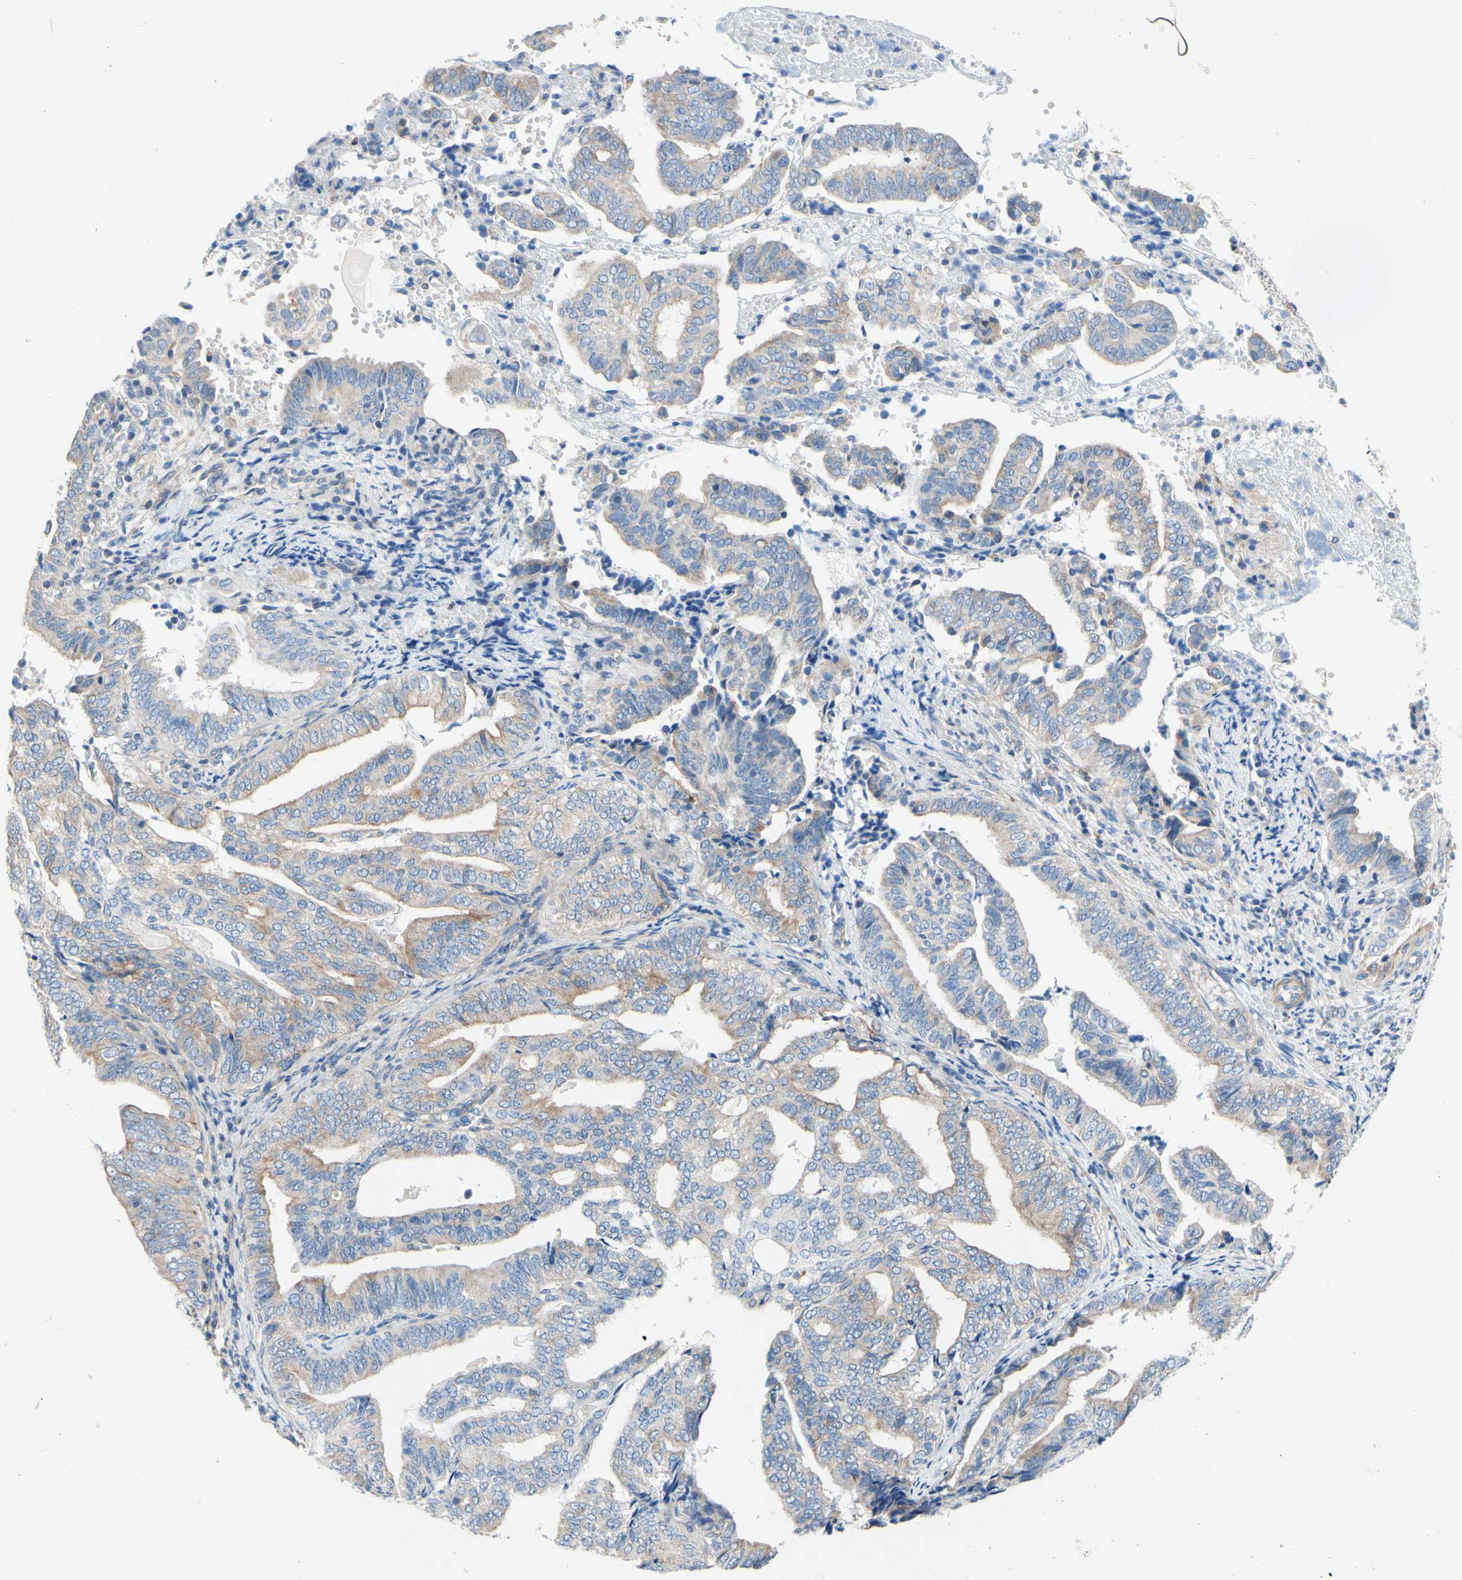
{"staining": {"intensity": "weak", "quantity": "<25%", "location": "cytoplasmic/membranous"}, "tissue": "endometrial cancer", "cell_type": "Tumor cells", "image_type": "cancer", "snomed": [{"axis": "morphology", "description": "Adenocarcinoma, NOS"}, {"axis": "topography", "description": "Endometrium"}], "caption": "Photomicrograph shows no protein expression in tumor cells of adenocarcinoma (endometrial) tissue.", "gene": "RETREG2", "patient": {"sex": "female", "age": 58}}